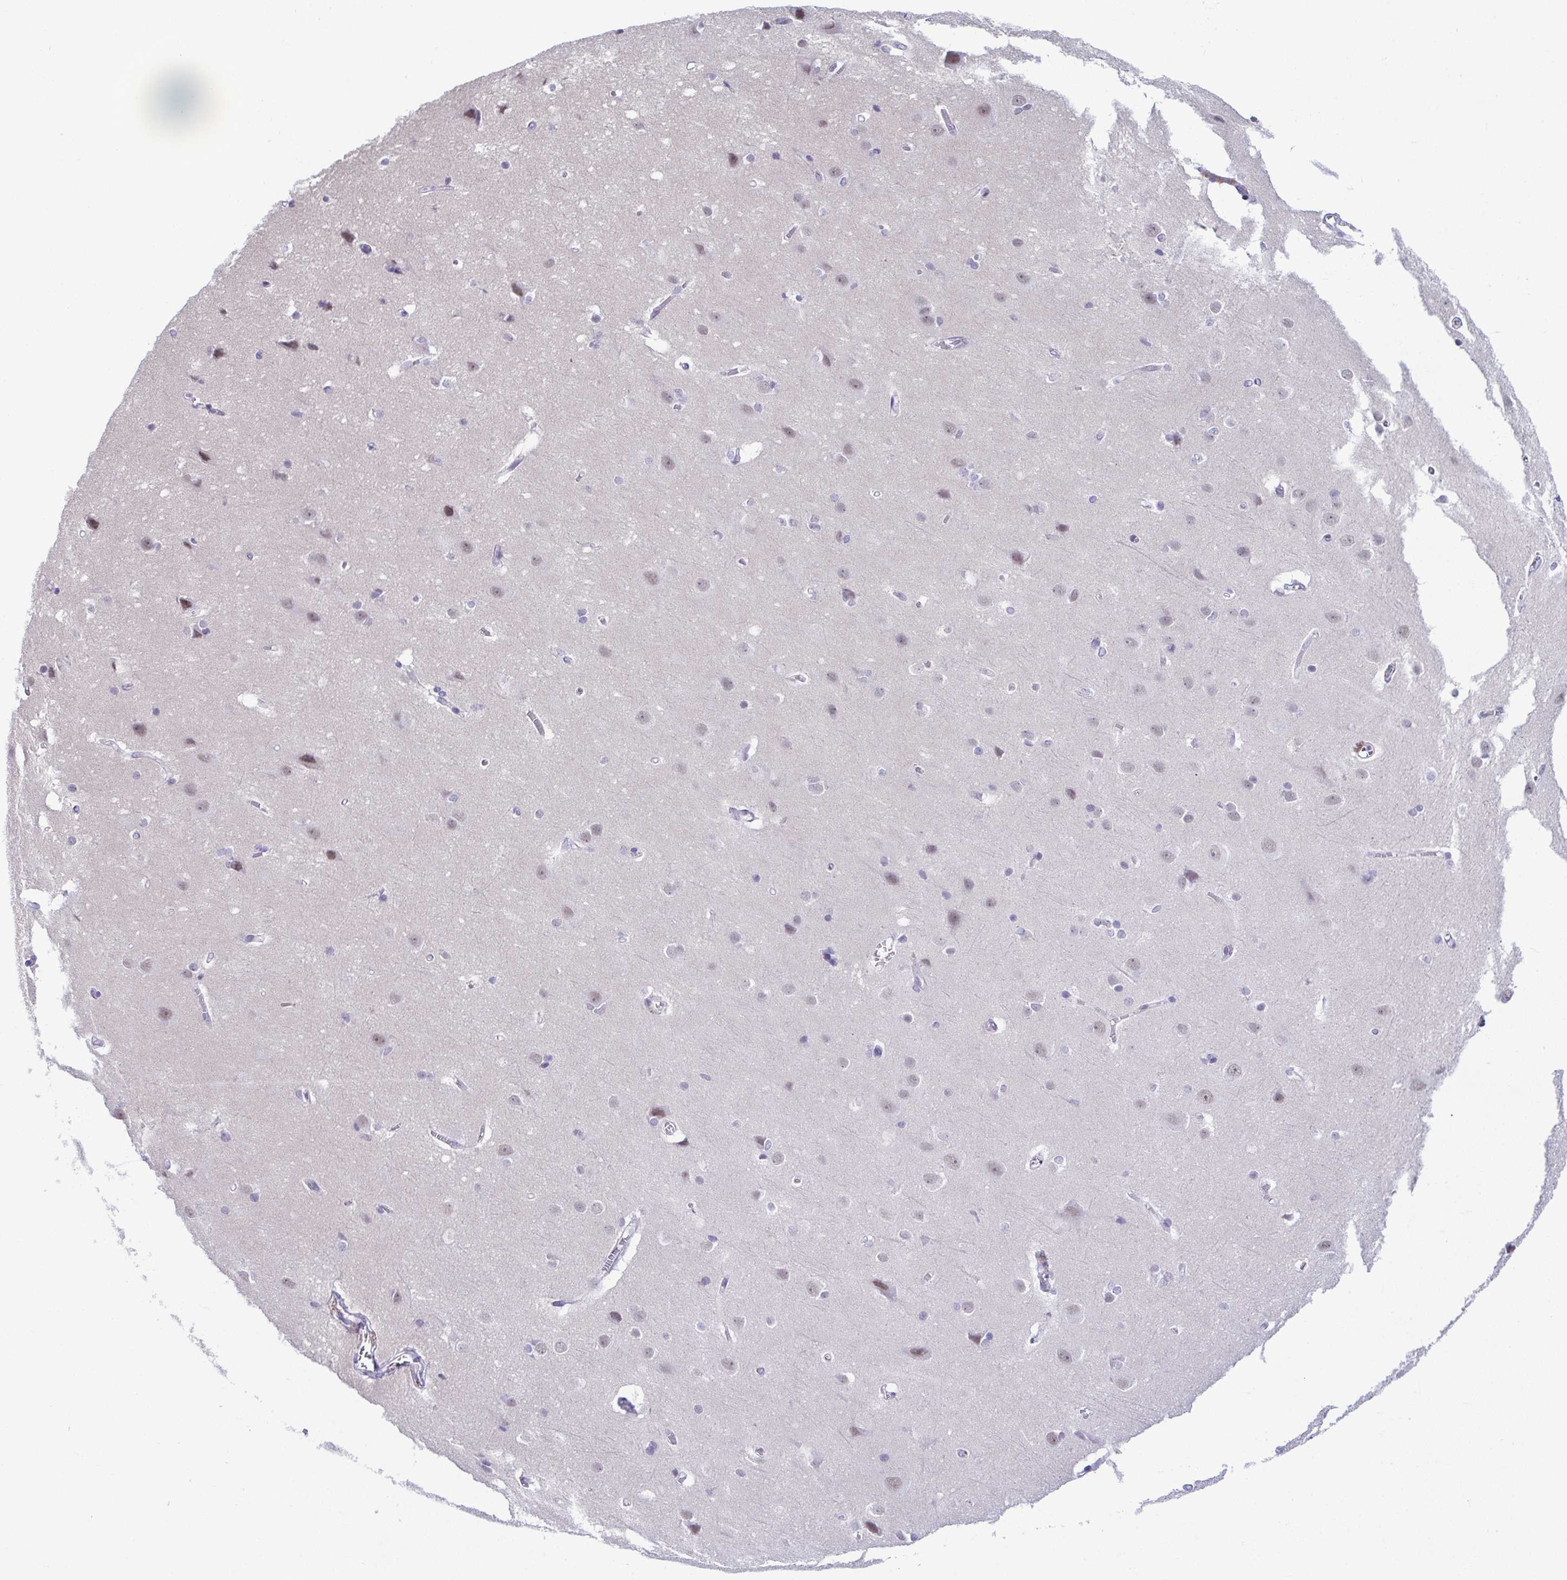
{"staining": {"intensity": "negative", "quantity": "none", "location": "none"}, "tissue": "cerebral cortex", "cell_type": "Endothelial cells", "image_type": "normal", "snomed": [{"axis": "morphology", "description": "Normal tissue, NOS"}, {"axis": "topography", "description": "Cerebral cortex"}], "caption": "An image of human cerebral cortex is negative for staining in endothelial cells. (DAB immunohistochemistry (IHC), high magnification).", "gene": "ATP6V0D2", "patient": {"sex": "male", "age": 37}}